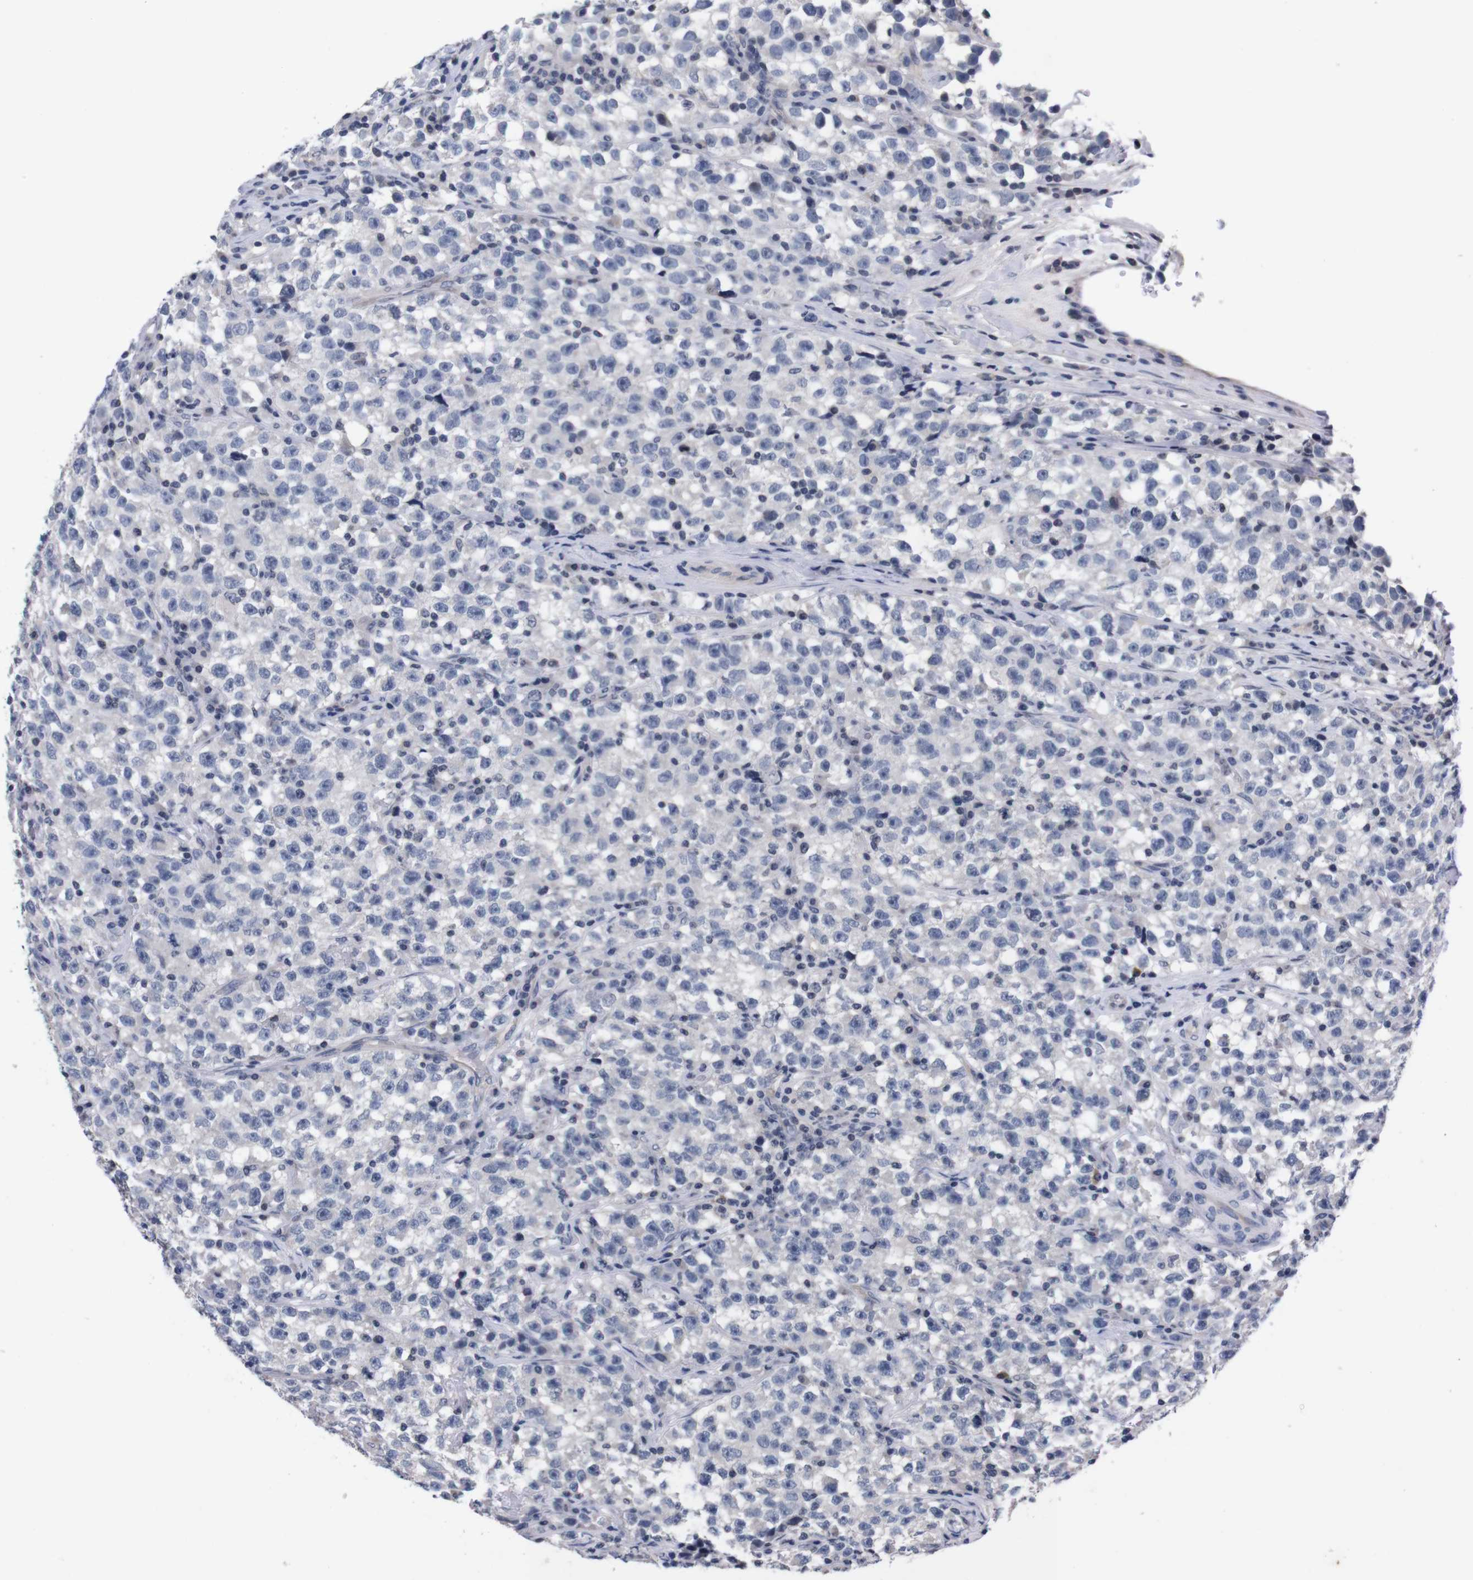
{"staining": {"intensity": "negative", "quantity": "none", "location": "none"}, "tissue": "testis cancer", "cell_type": "Tumor cells", "image_type": "cancer", "snomed": [{"axis": "morphology", "description": "Seminoma, NOS"}, {"axis": "topography", "description": "Testis"}], "caption": "A histopathology image of testis cancer (seminoma) stained for a protein shows no brown staining in tumor cells.", "gene": "TNFRSF21", "patient": {"sex": "male", "age": 22}}